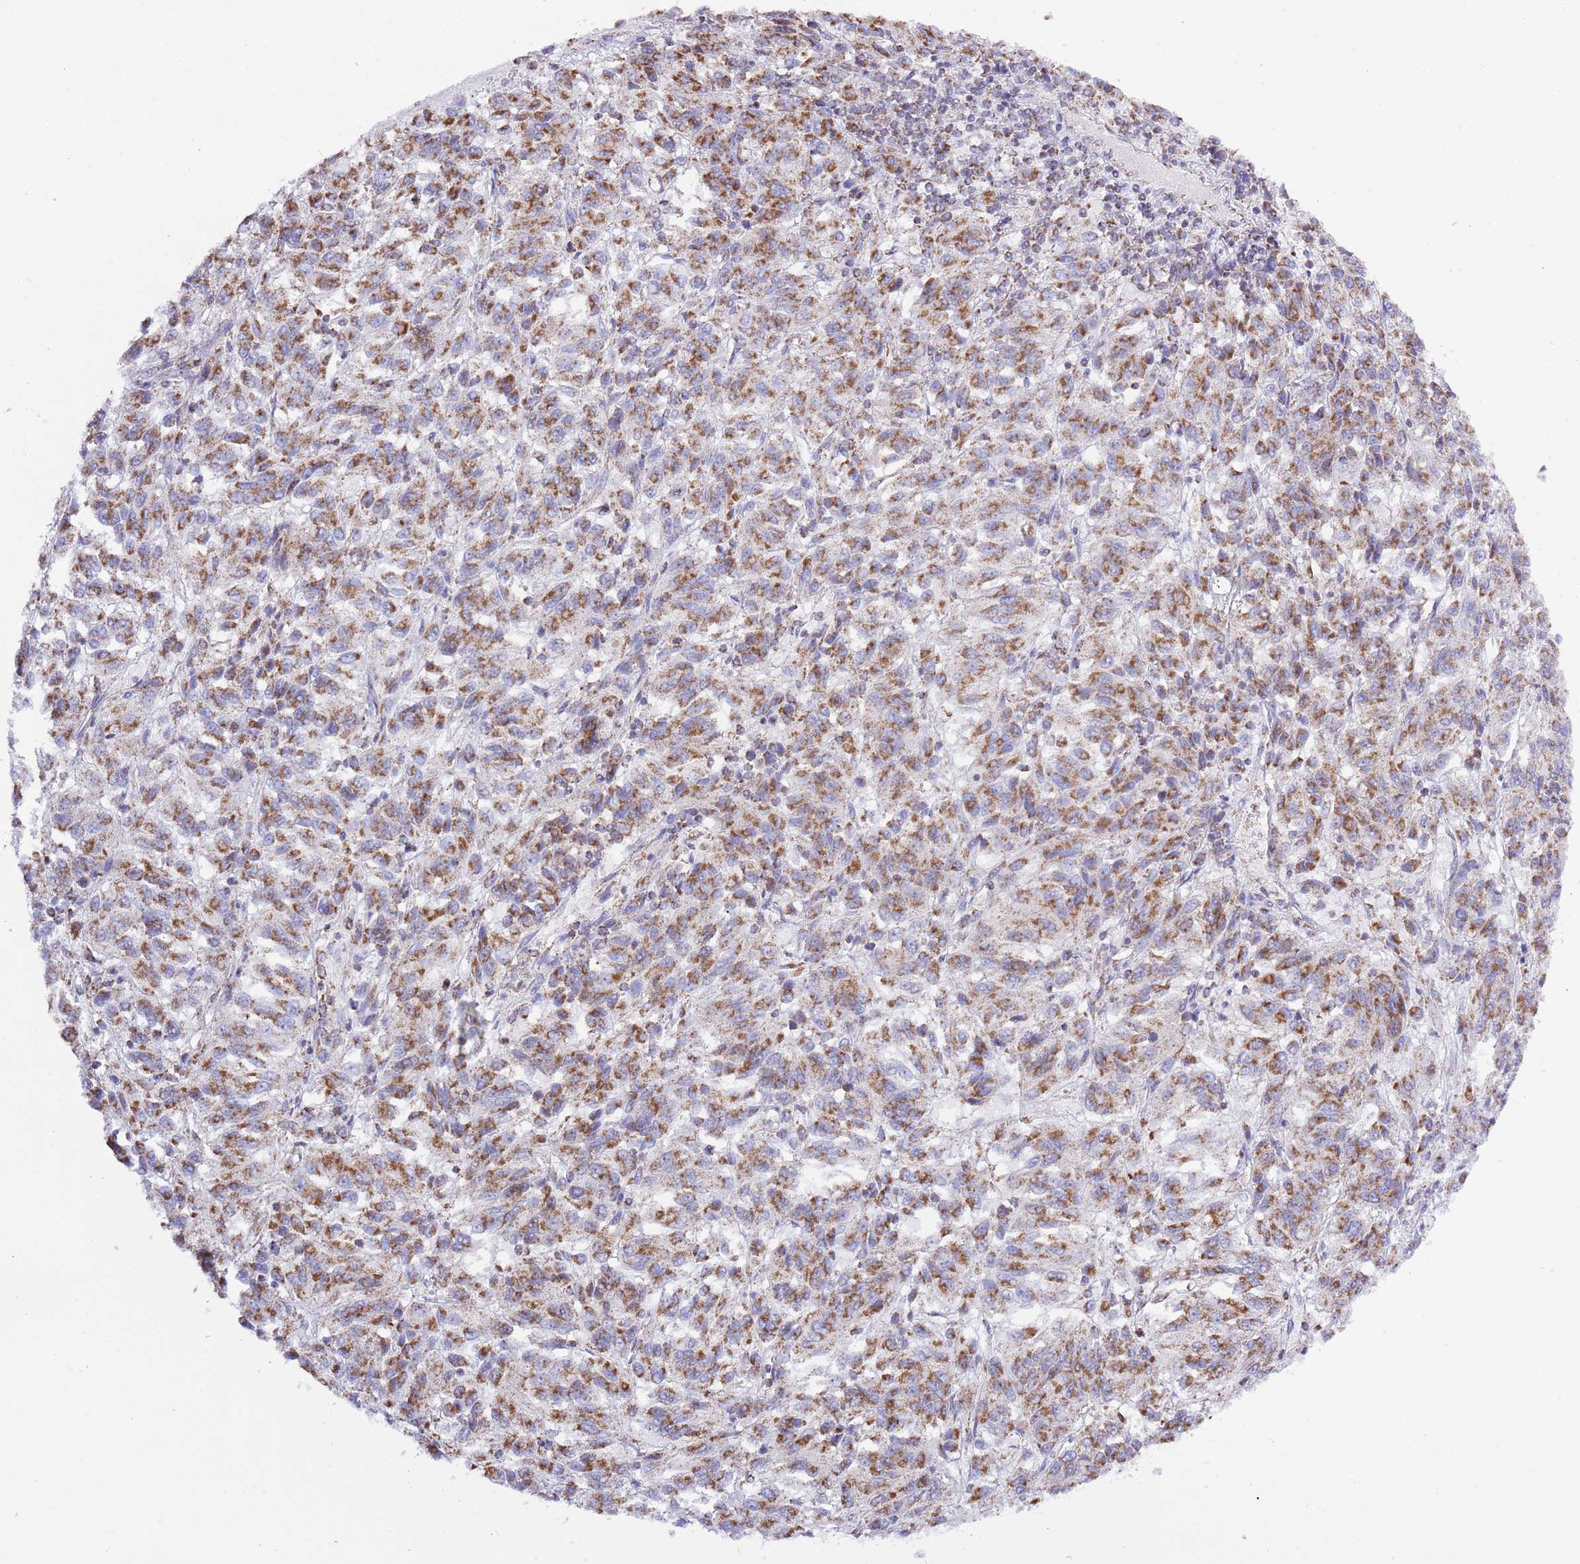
{"staining": {"intensity": "moderate", "quantity": ">75%", "location": "cytoplasmic/membranous"}, "tissue": "melanoma", "cell_type": "Tumor cells", "image_type": "cancer", "snomed": [{"axis": "morphology", "description": "Malignant melanoma, Metastatic site"}, {"axis": "topography", "description": "Lung"}], "caption": "High-power microscopy captured an immunohistochemistry micrograph of melanoma, revealing moderate cytoplasmic/membranous expression in about >75% of tumor cells.", "gene": "TEKTIP1", "patient": {"sex": "male", "age": 64}}